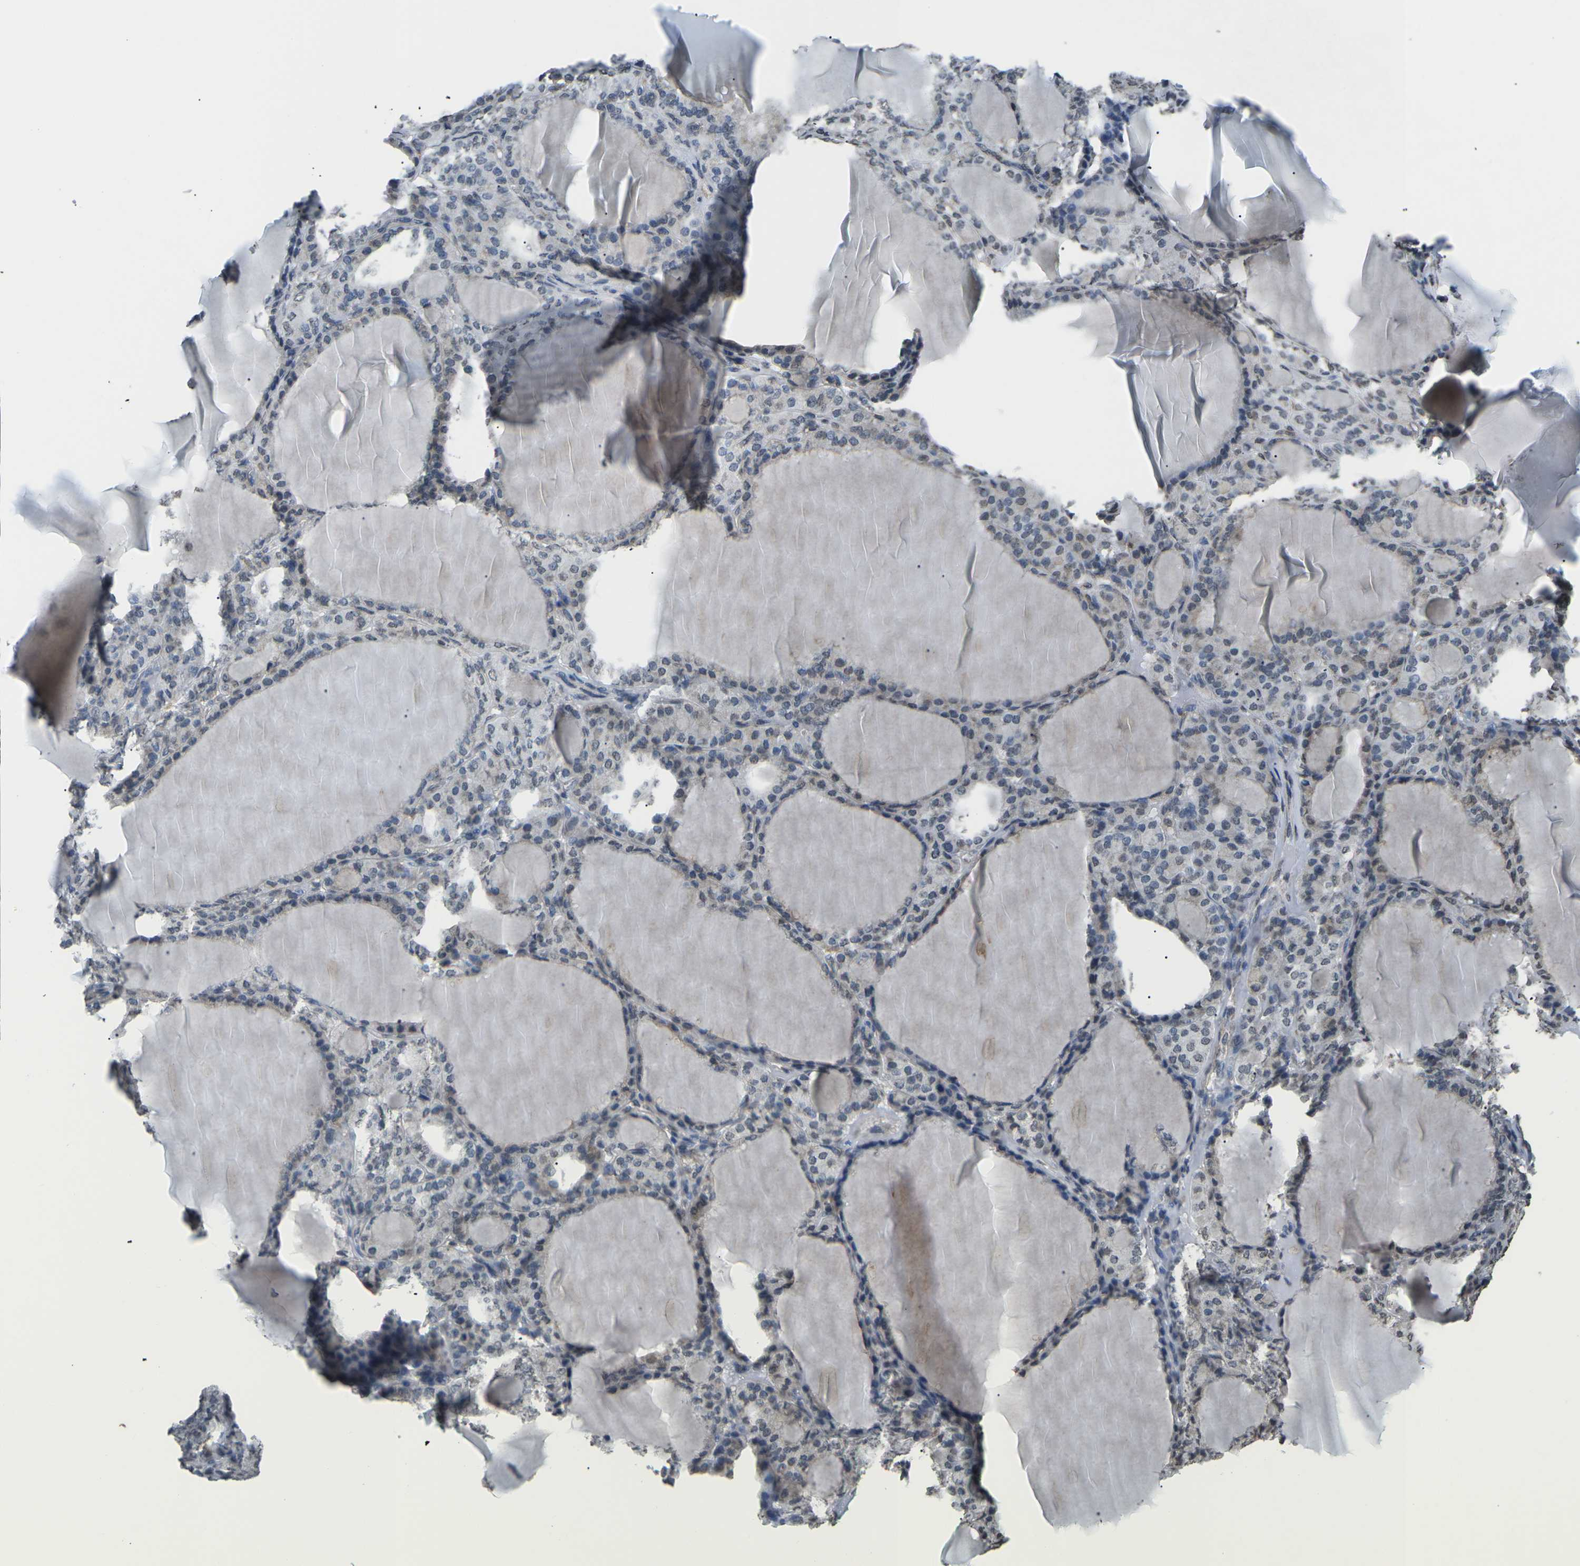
{"staining": {"intensity": "negative", "quantity": "none", "location": "none"}, "tissue": "thyroid gland", "cell_type": "Glandular cells", "image_type": "normal", "snomed": [{"axis": "morphology", "description": "Normal tissue, NOS"}, {"axis": "topography", "description": "Thyroid gland"}], "caption": "Immunohistochemistry (IHC) micrograph of unremarkable human thyroid gland stained for a protein (brown), which shows no staining in glandular cells.", "gene": "TFR2", "patient": {"sex": "female", "age": 28}}